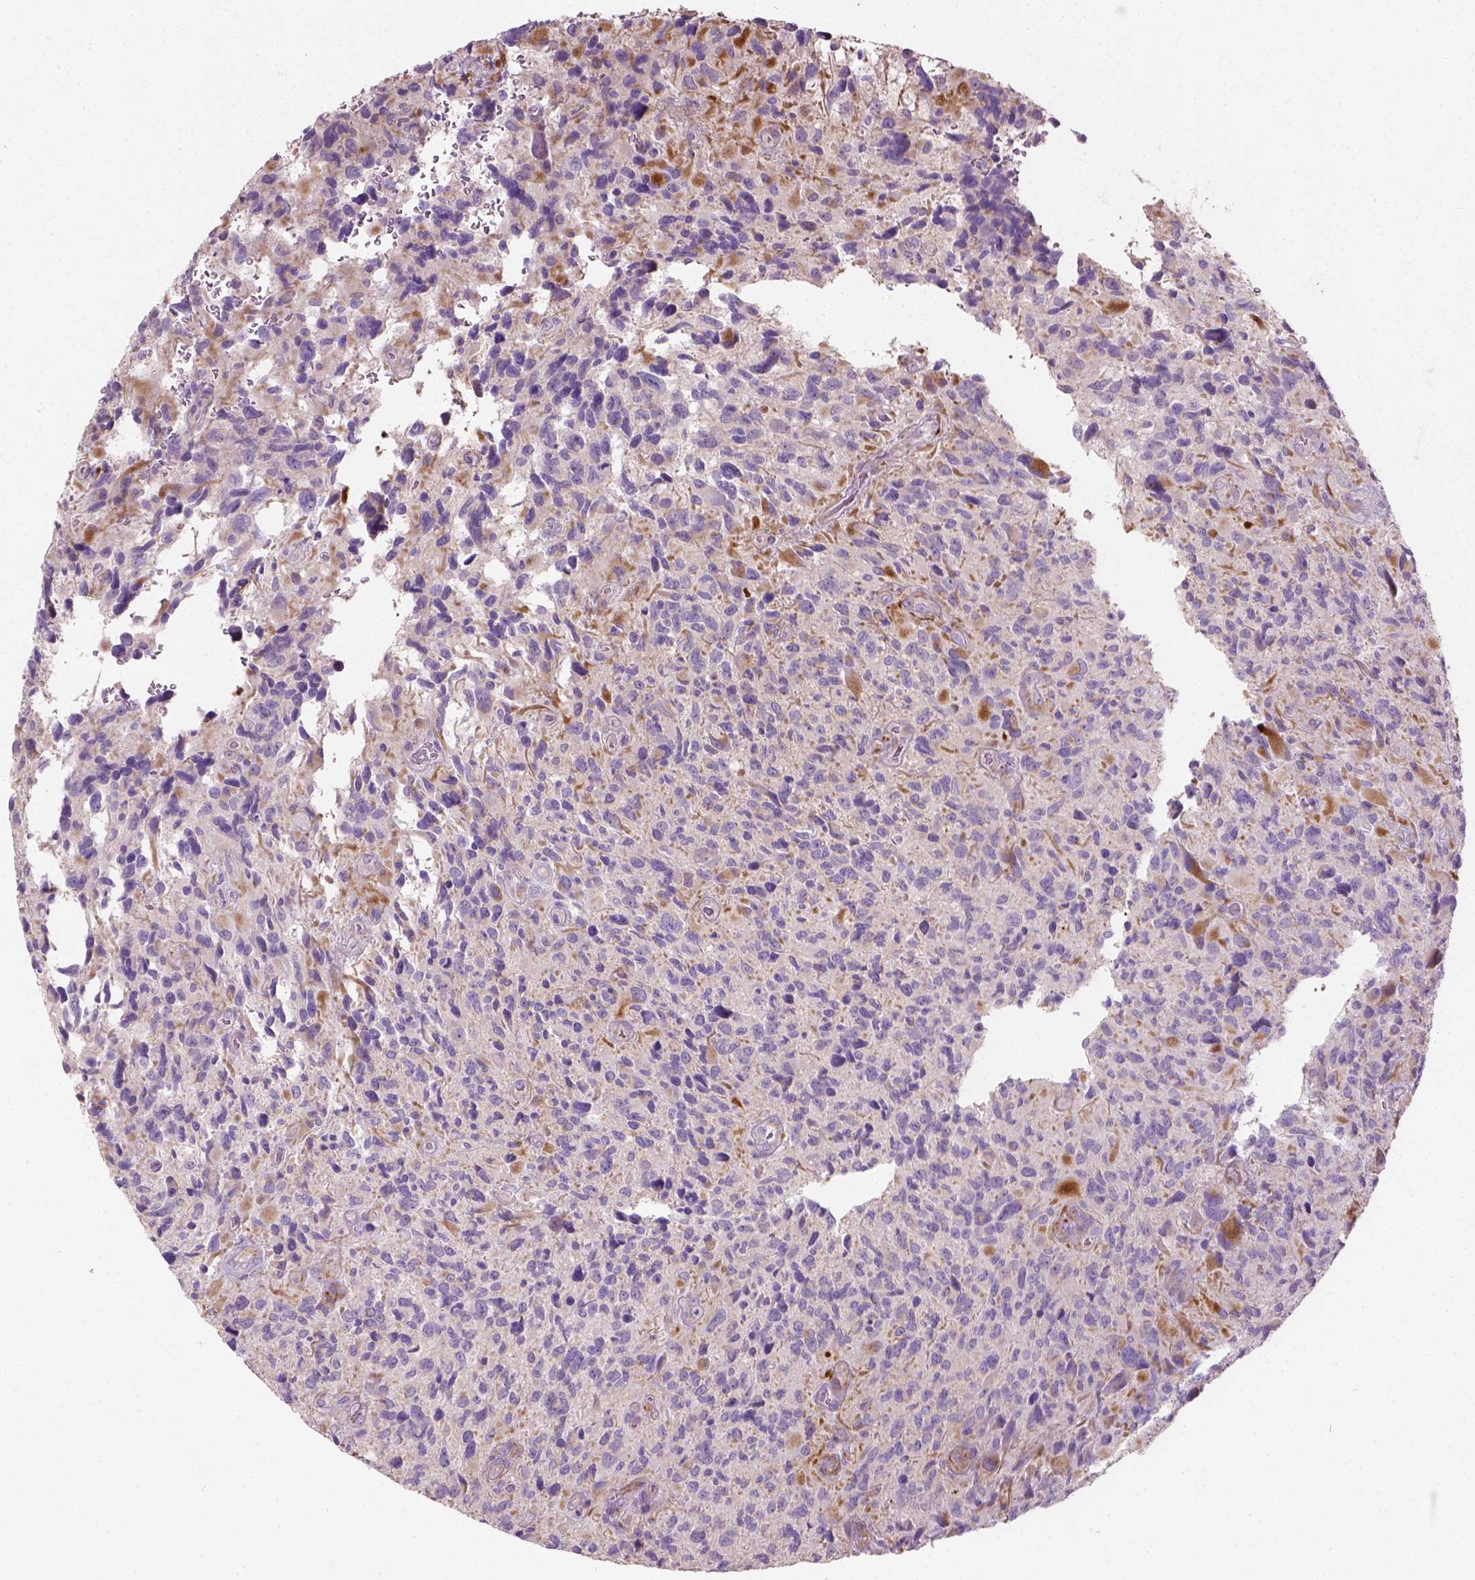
{"staining": {"intensity": "negative", "quantity": "none", "location": "none"}, "tissue": "glioma", "cell_type": "Tumor cells", "image_type": "cancer", "snomed": [{"axis": "morphology", "description": "Glioma, malignant, High grade"}, {"axis": "topography", "description": "Brain"}], "caption": "Human glioma stained for a protein using immunohistochemistry reveals no expression in tumor cells.", "gene": "PKP3", "patient": {"sex": "male", "age": 46}}